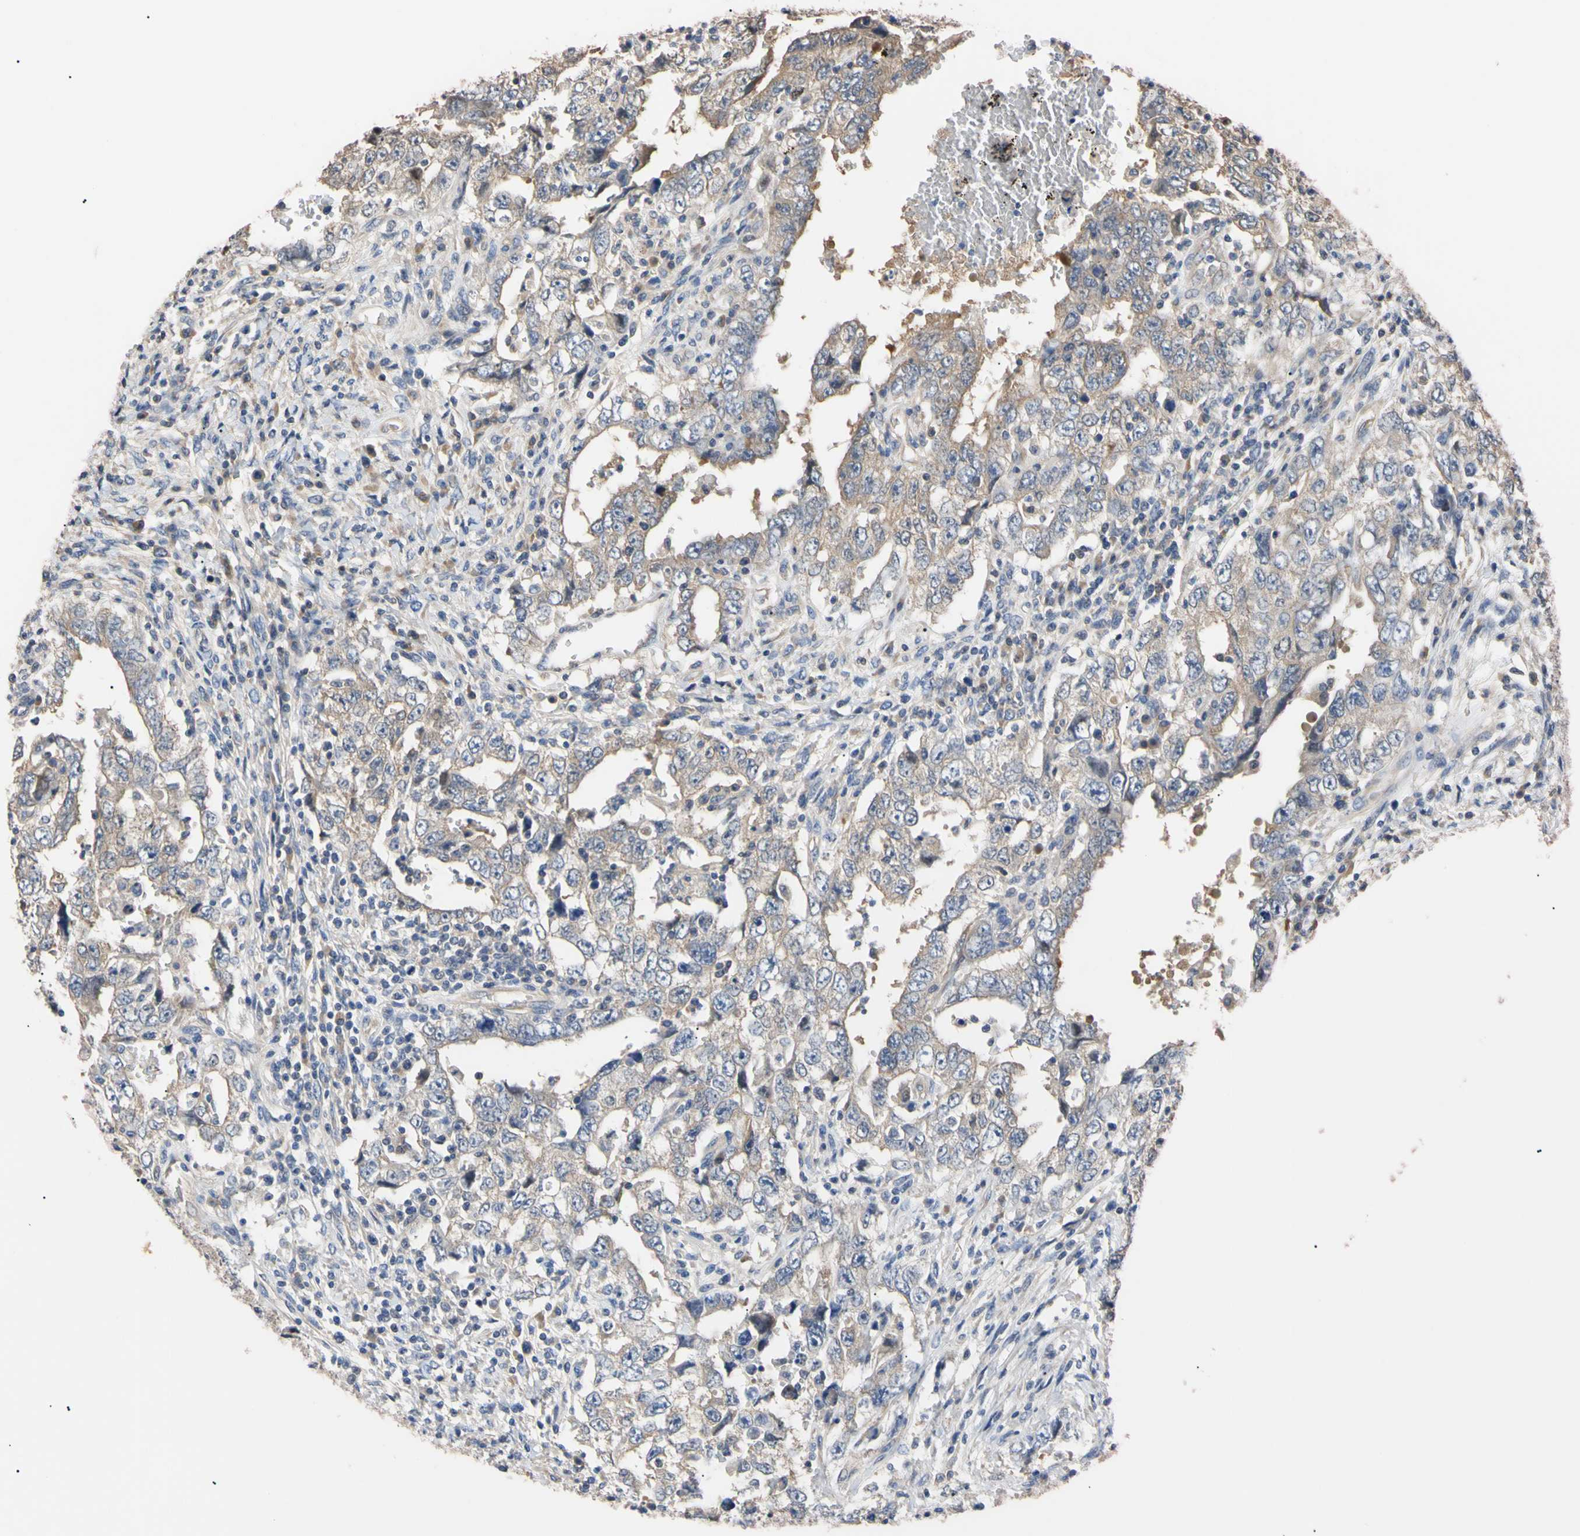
{"staining": {"intensity": "weak", "quantity": "<25%", "location": "cytoplasmic/membranous"}, "tissue": "testis cancer", "cell_type": "Tumor cells", "image_type": "cancer", "snomed": [{"axis": "morphology", "description": "Carcinoma, Embryonal, NOS"}, {"axis": "topography", "description": "Testis"}], "caption": "Immunohistochemistry (IHC) micrograph of human testis embryonal carcinoma stained for a protein (brown), which displays no positivity in tumor cells. (DAB (3,3'-diaminobenzidine) IHC visualized using brightfield microscopy, high magnification).", "gene": "RARS1", "patient": {"sex": "male", "age": 26}}